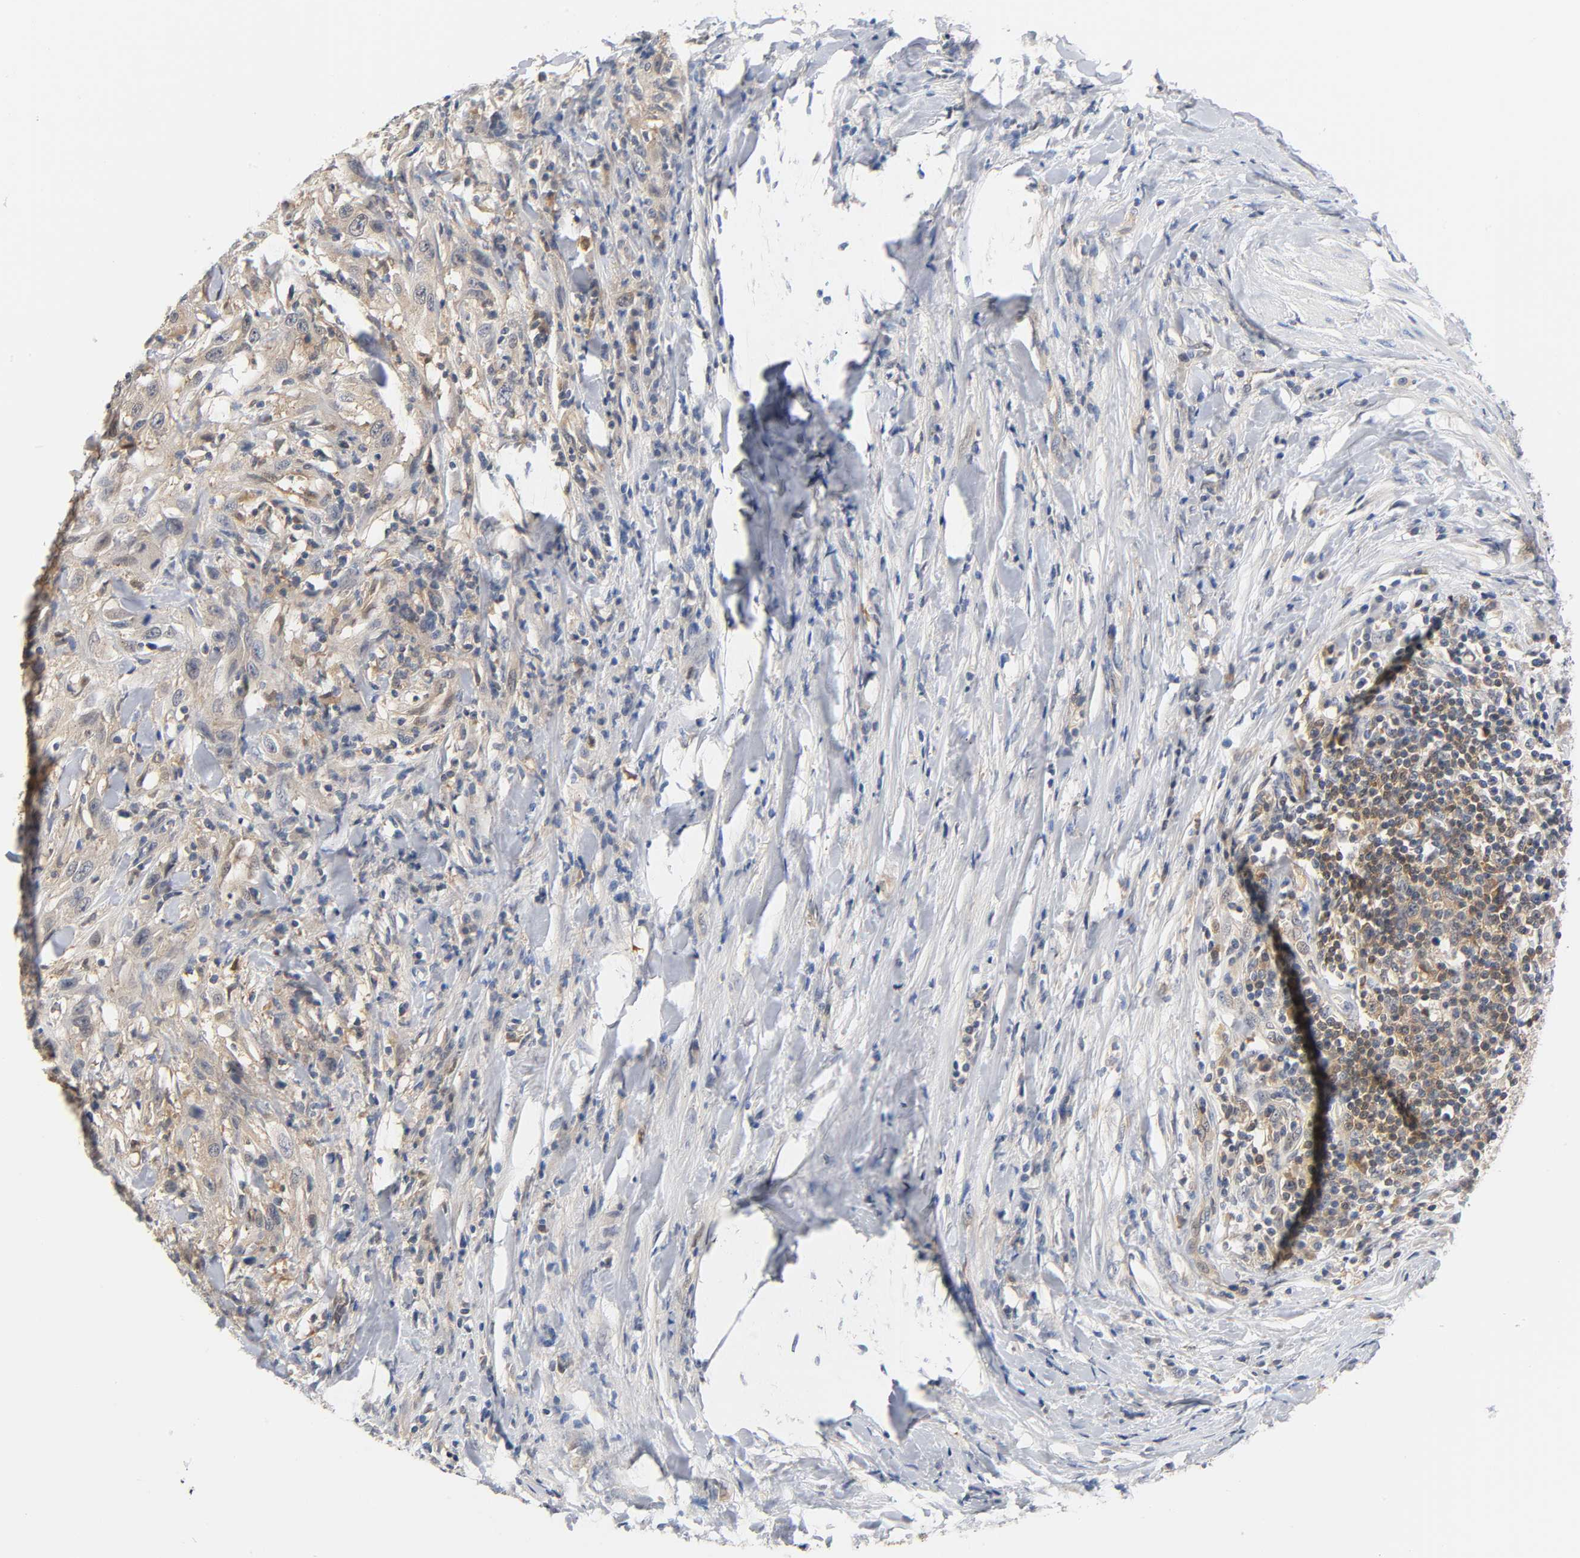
{"staining": {"intensity": "weak", "quantity": ">75%", "location": "cytoplasmic/membranous"}, "tissue": "urothelial cancer", "cell_type": "Tumor cells", "image_type": "cancer", "snomed": [{"axis": "morphology", "description": "Urothelial carcinoma, High grade"}, {"axis": "topography", "description": "Urinary bladder"}], "caption": "Protein staining shows weak cytoplasmic/membranous positivity in approximately >75% of tumor cells in urothelial cancer.", "gene": "FYN", "patient": {"sex": "male", "age": 61}}